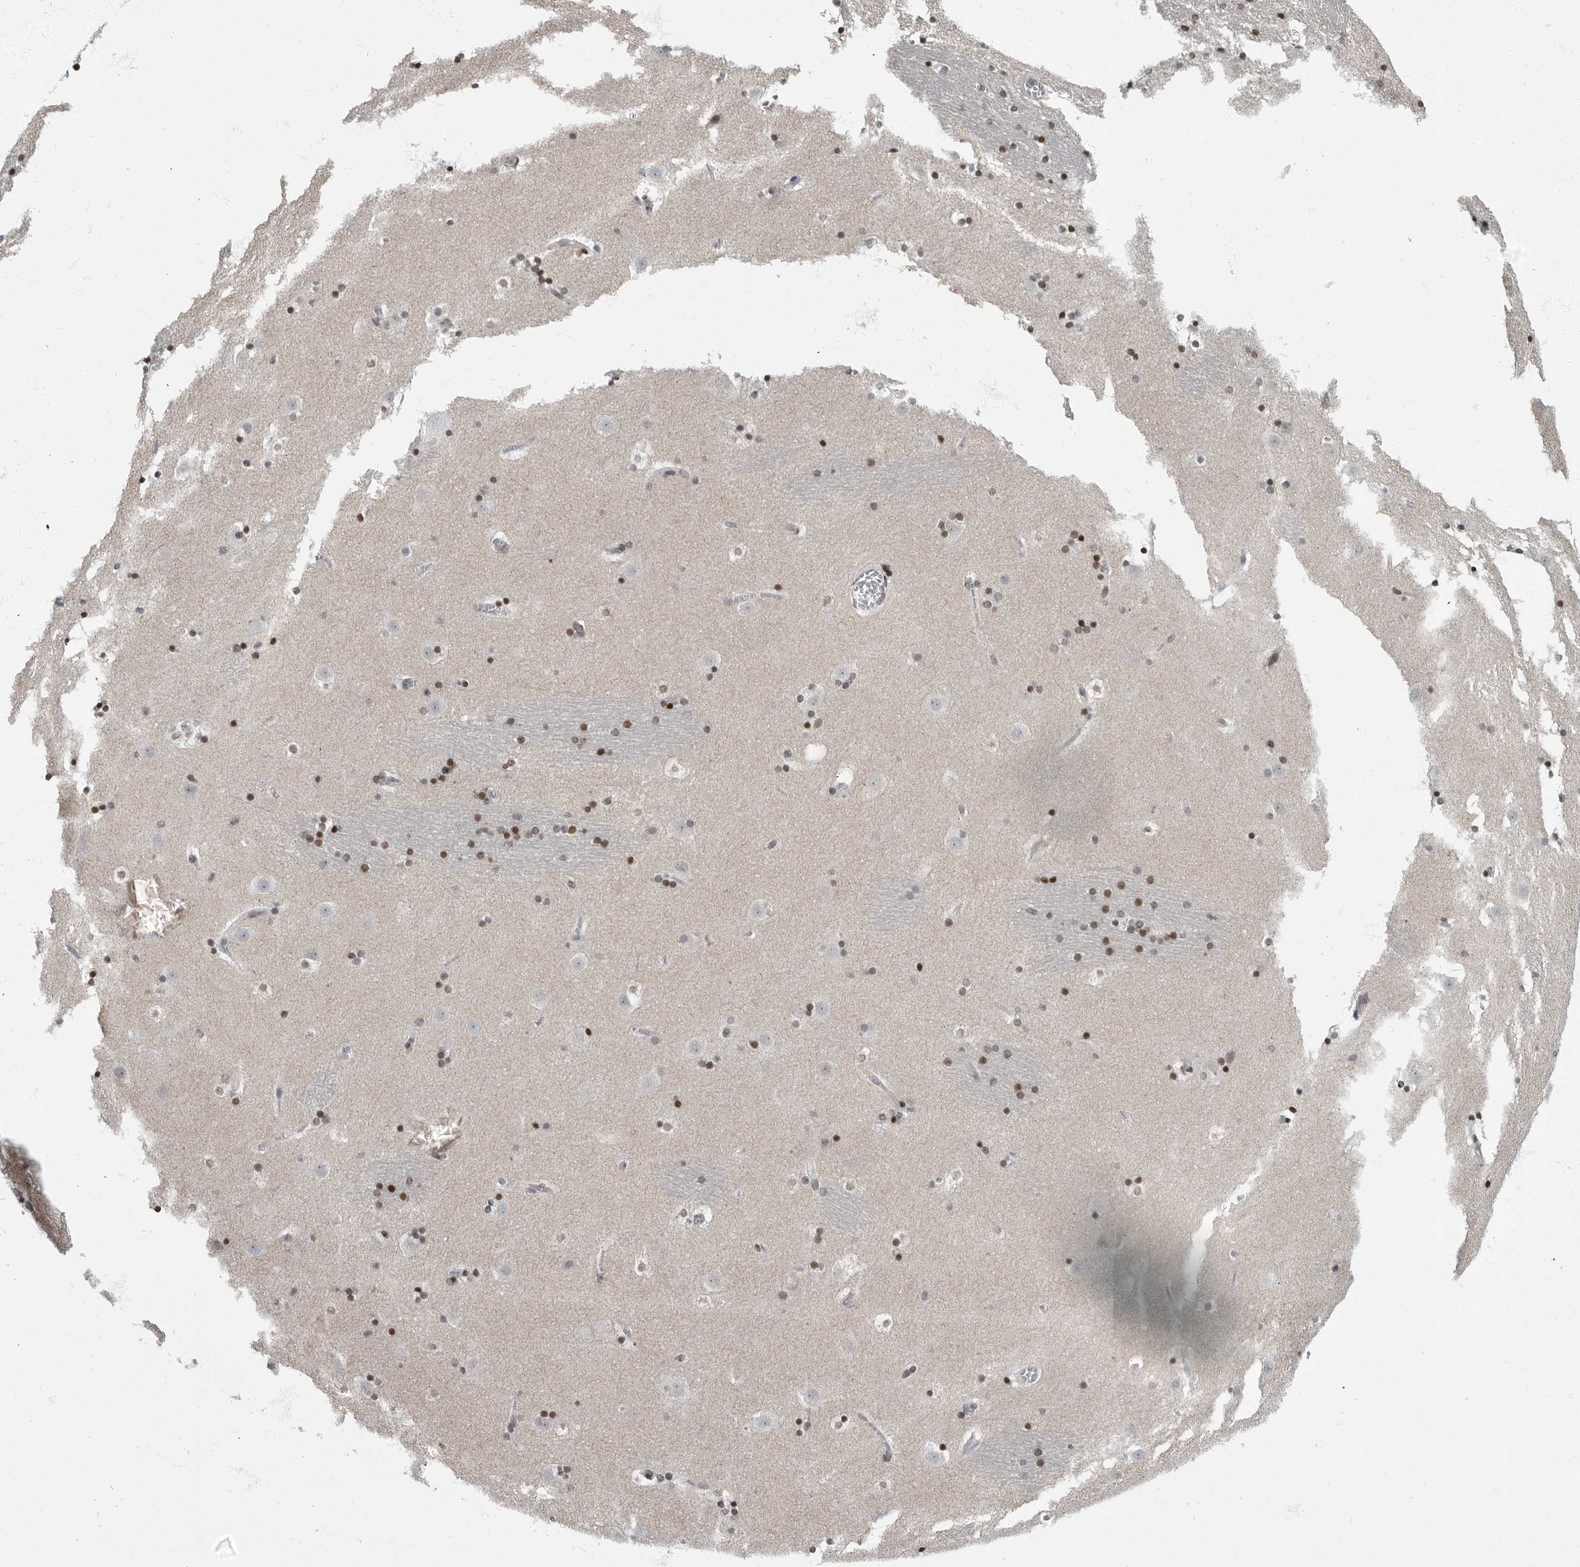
{"staining": {"intensity": "strong", "quantity": ">75%", "location": "nuclear"}, "tissue": "caudate", "cell_type": "Glial cells", "image_type": "normal", "snomed": [{"axis": "morphology", "description": "Normal tissue, NOS"}, {"axis": "topography", "description": "Lateral ventricle wall"}], "caption": "Strong nuclear positivity for a protein is appreciated in approximately >75% of glial cells of normal caudate using immunohistochemistry (IHC).", "gene": "EVI5", "patient": {"sex": "male", "age": 45}}